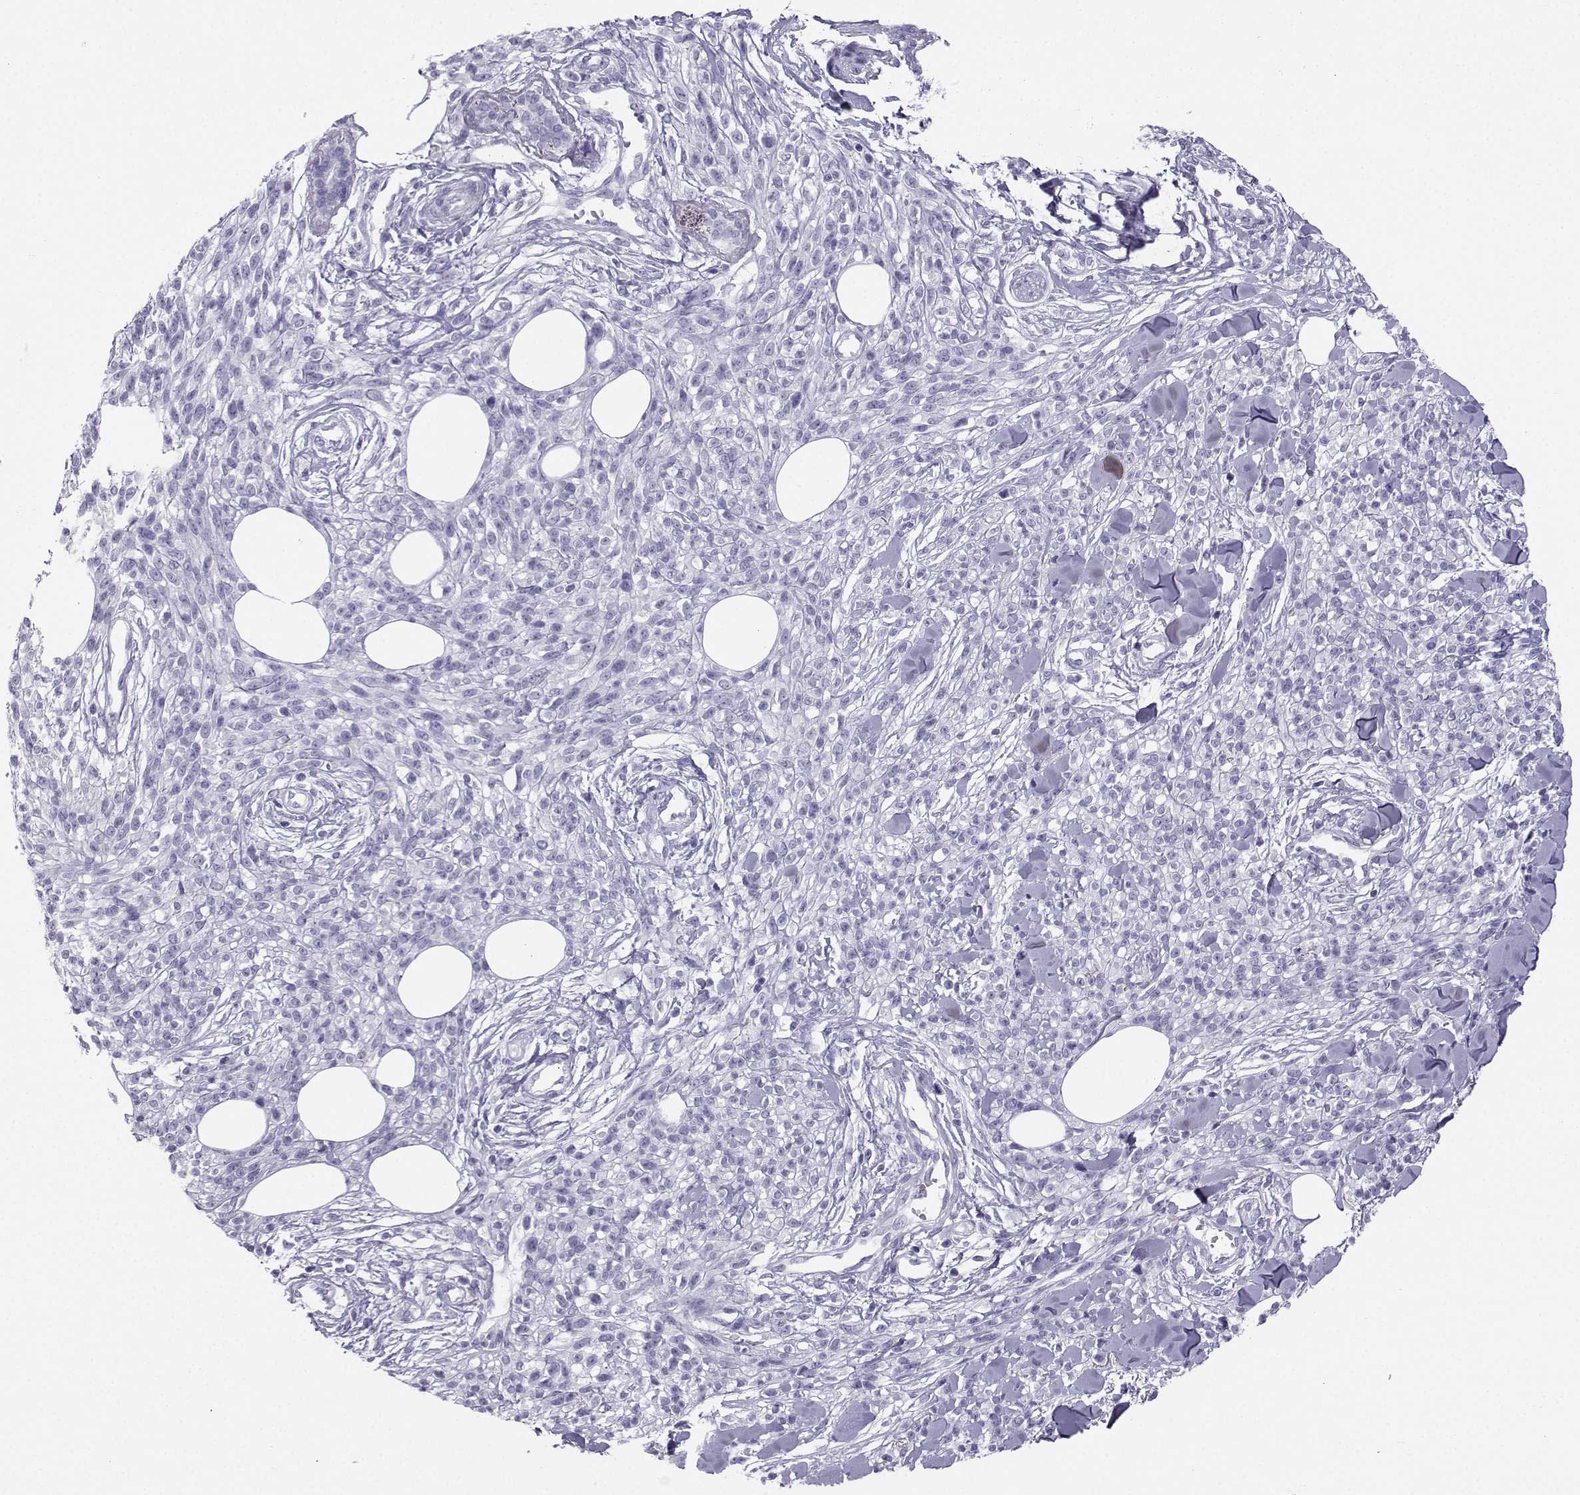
{"staining": {"intensity": "negative", "quantity": "none", "location": "none"}, "tissue": "melanoma", "cell_type": "Tumor cells", "image_type": "cancer", "snomed": [{"axis": "morphology", "description": "Malignant melanoma, NOS"}, {"axis": "topography", "description": "Skin"}, {"axis": "topography", "description": "Skin of trunk"}], "caption": "Immunohistochemistry of human malignant melanoma reveals no staining in tumor cells. Brightfield microscopy of immunohistochemistry stained with DAB (3,3'-diaminobenzidine) (brown) and hematoxylin (blue), captured at high magnification.", "gene": "NEFL", "patient": {"sex": "male", "age": 74}}